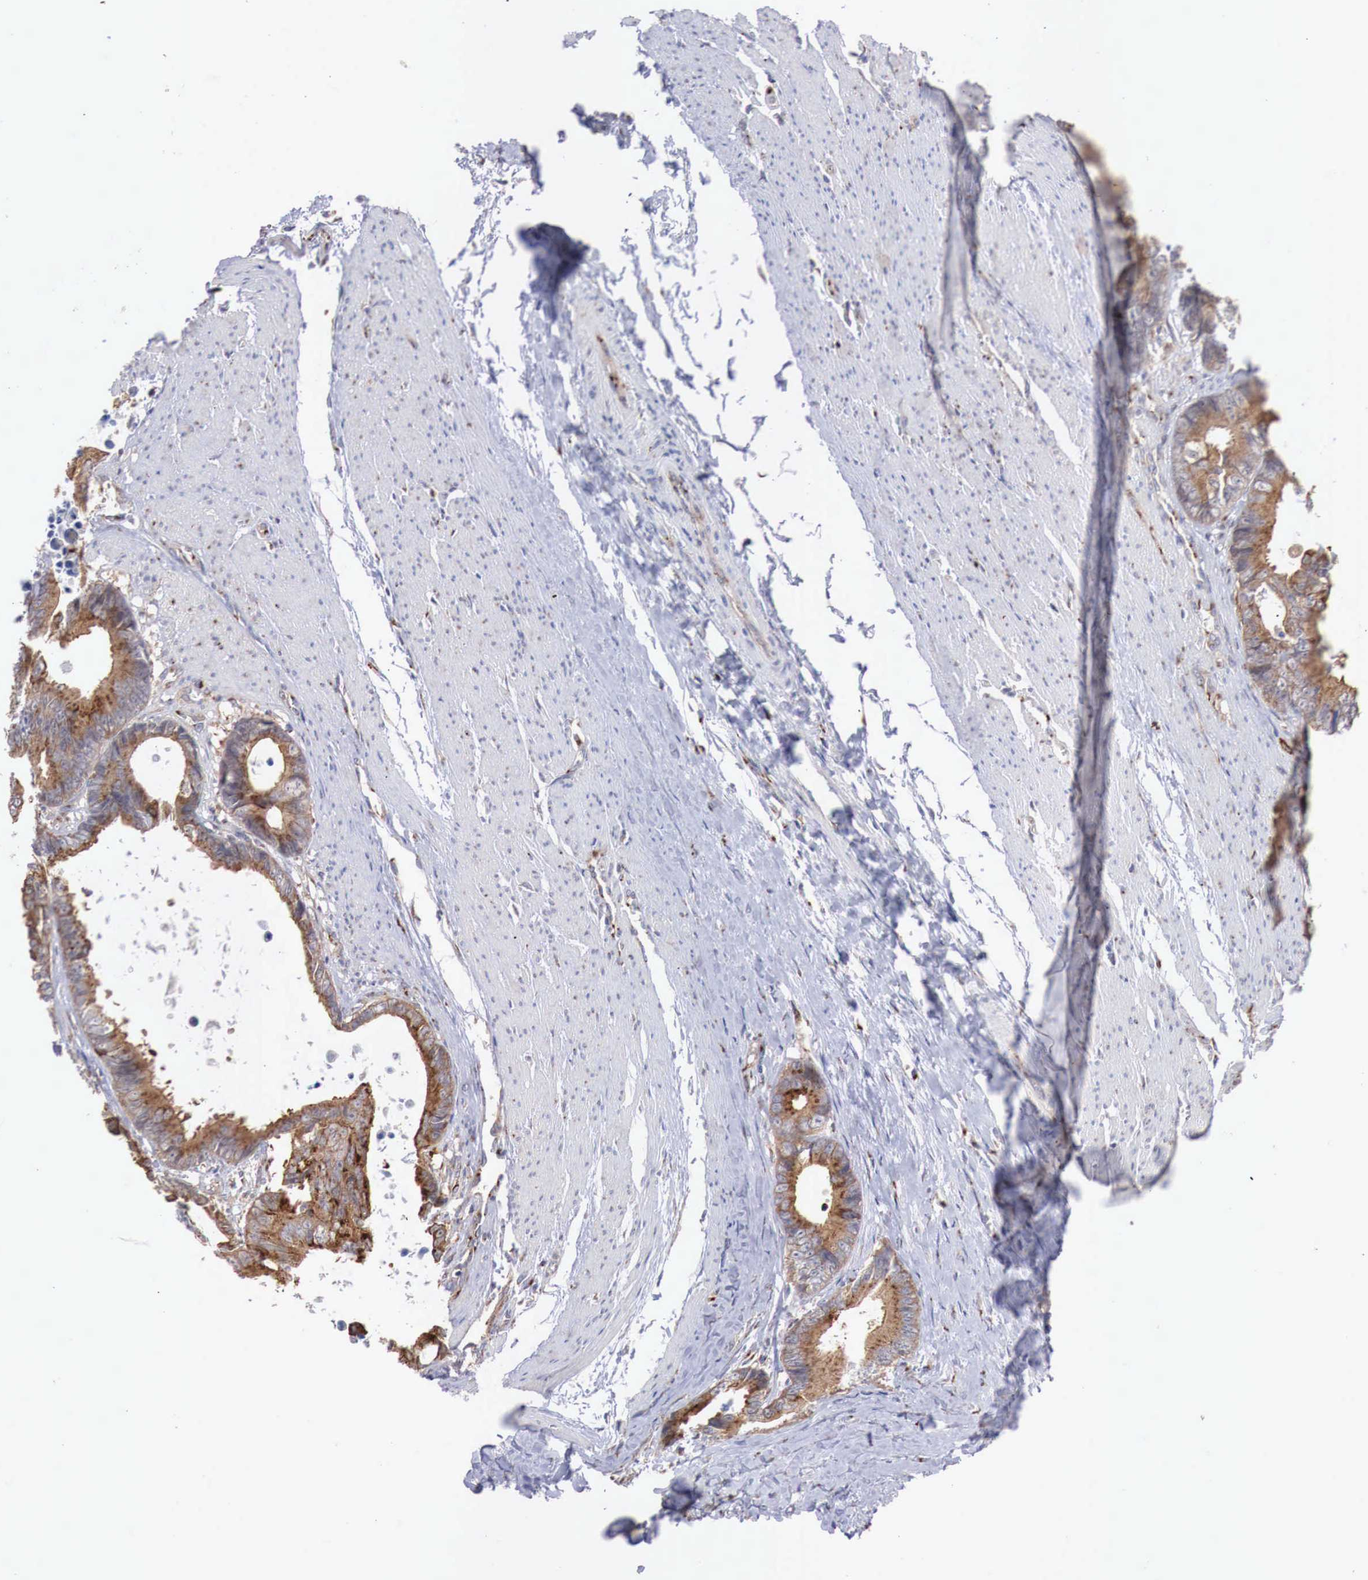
{"staining": {"intensity": "moderate", "quantity": ">75%", "location": "cytoplasmic/membranous"}, "tissue": "colorectal cancer", "cell_type": "Tumor cells", "image_type": "cancer", "snomed": [{"axis": "morphology", "description": "Adenocarcinoma, NOS"}, {"axis": "topography", "description": "Rectum"}], "caption": "Protein expression analysis of colorectal cancer (adenocarcinoma) reveals moderate cytoplasmic/membranous positivity in approximately >75% of tumor cells.", "gene": "SYAP1", "patient": {"sex": "female", "age": 98}}